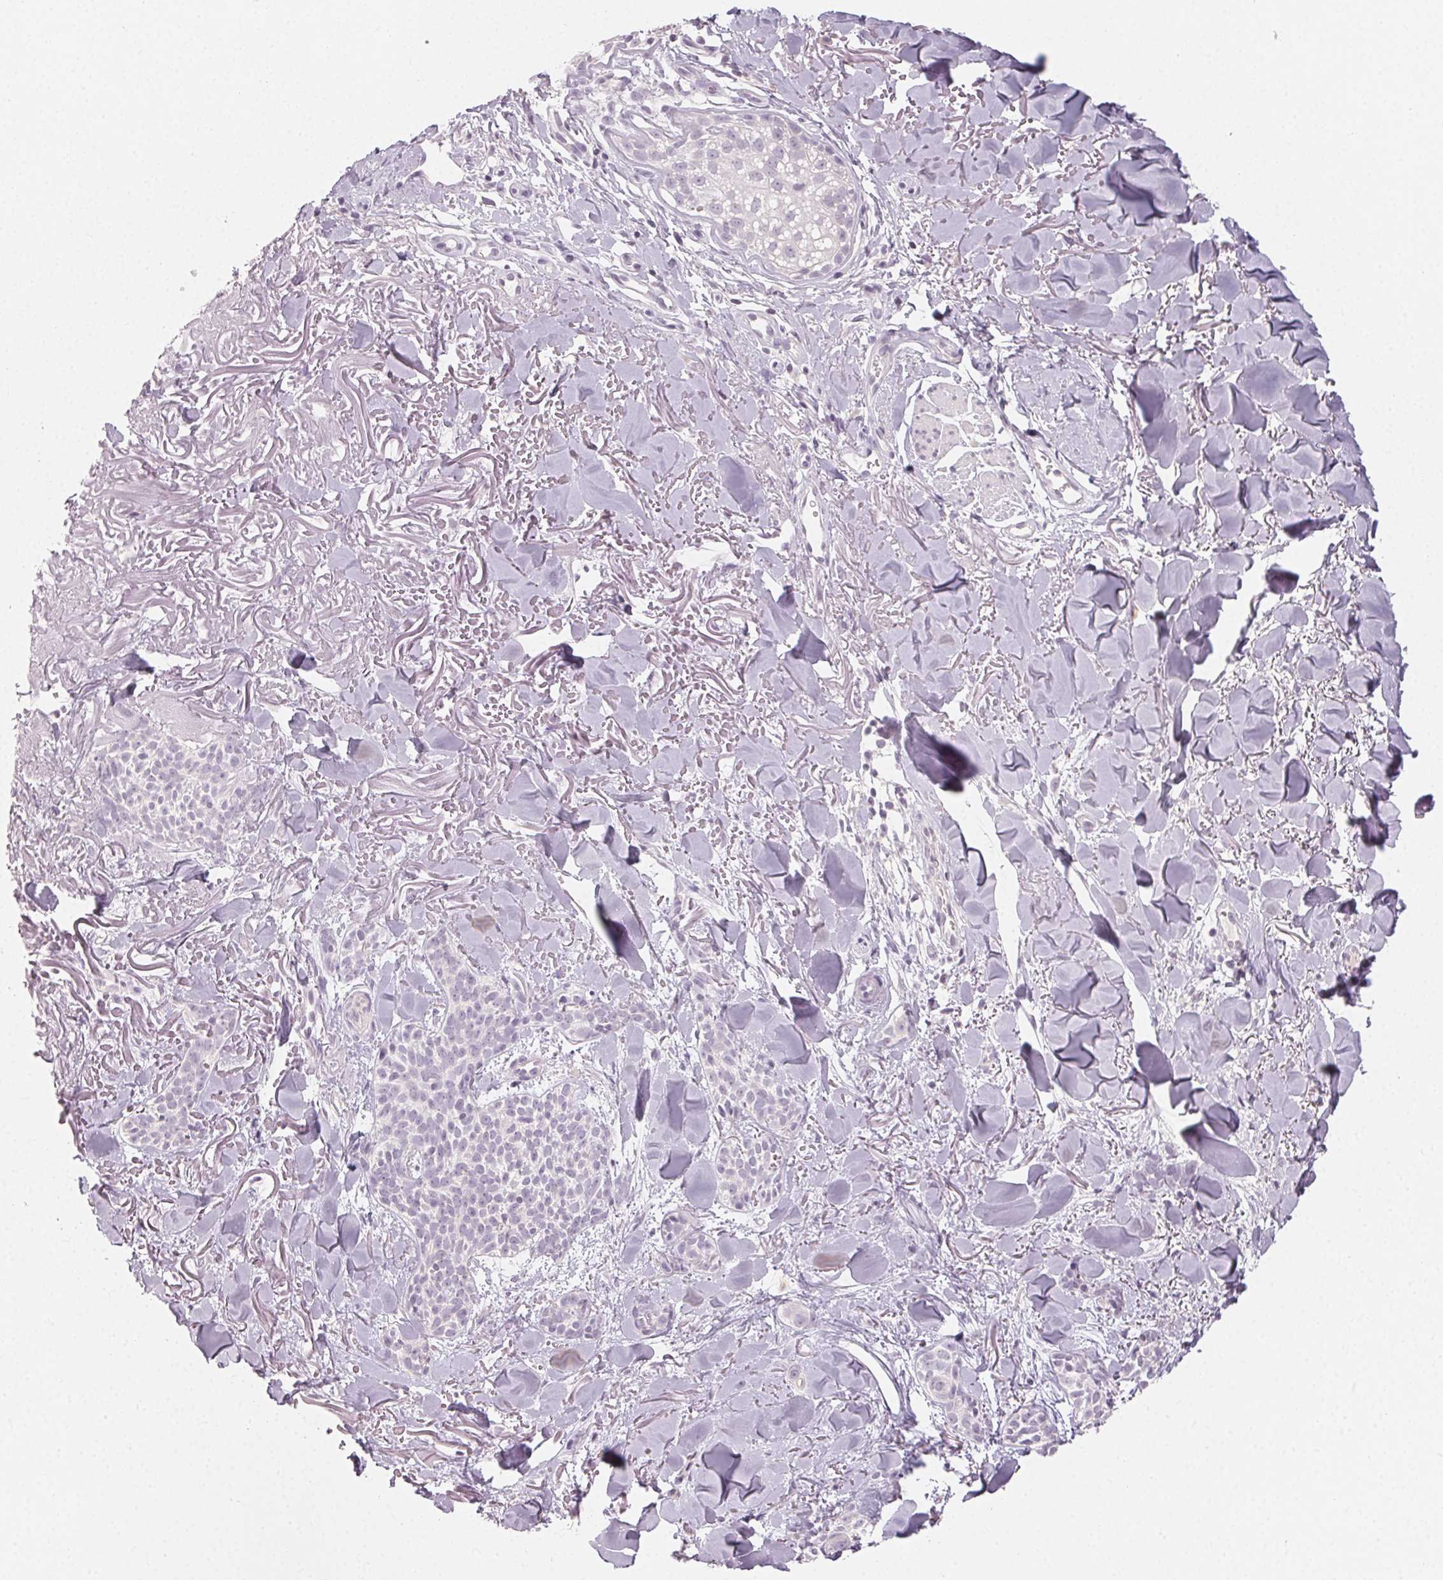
{"staining": {"intensity": "negative", "quantity": "none", "location": "none"}, "tissue": "skin cancer", "cell_type": "Tumor cells", "image_type": "cancer", "snomed": [{"axis": "morphology", "description": "Basal cell carcinoma"}, {"axis": "morphology", "description": "BCC, high aggressive"}, {"axis": "topography", "description": "Skin"}], "caption": "Immunohistochemistry (IHC) photomicrograph of skin cancer stained for a protein (brown), which reveals no positivity in tumor cells.", "gene": "LVRN", "patient": {"sex": "female", "age": 86}}